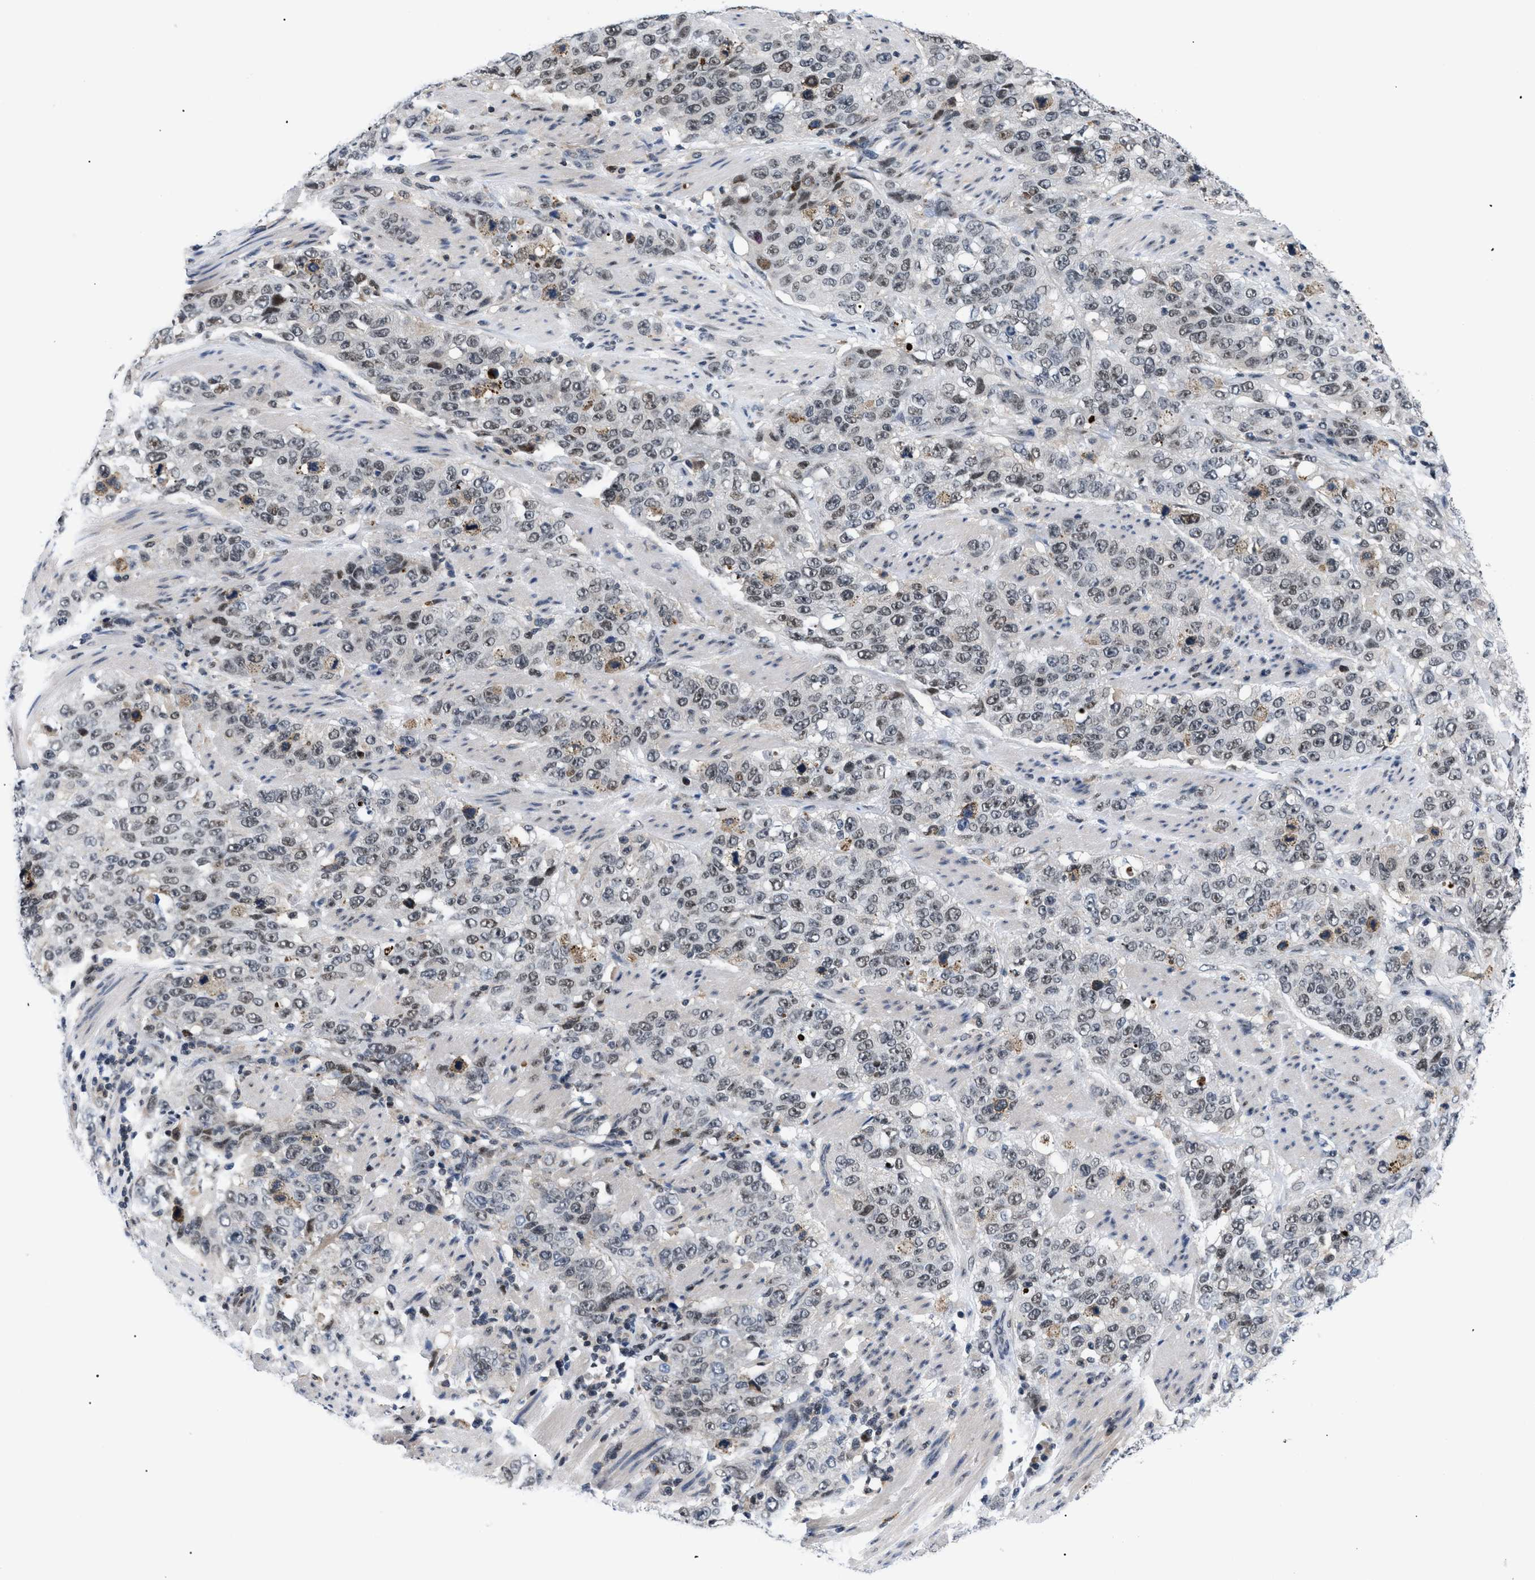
{"staining": {"intensity": "weak", "quantity": "25%-75%", "location": "nuclear"}, "tissue": "stomach cancer", "cell_type": "Tumor cells", "image_type": "cancer", "snomed": [{"axis": "morphology", "description": "Adenocarcinoma, NOS"}, {"axis": "topography", "description": "Stomach"}], "caption": "Human stomach cancer stained for a protein (brown) shows weak nuclear positive positivity in approximately 25%-75% of tumor cells.", "gene": "PITHD1", "patient": {"sex": "male", "age": 48}}